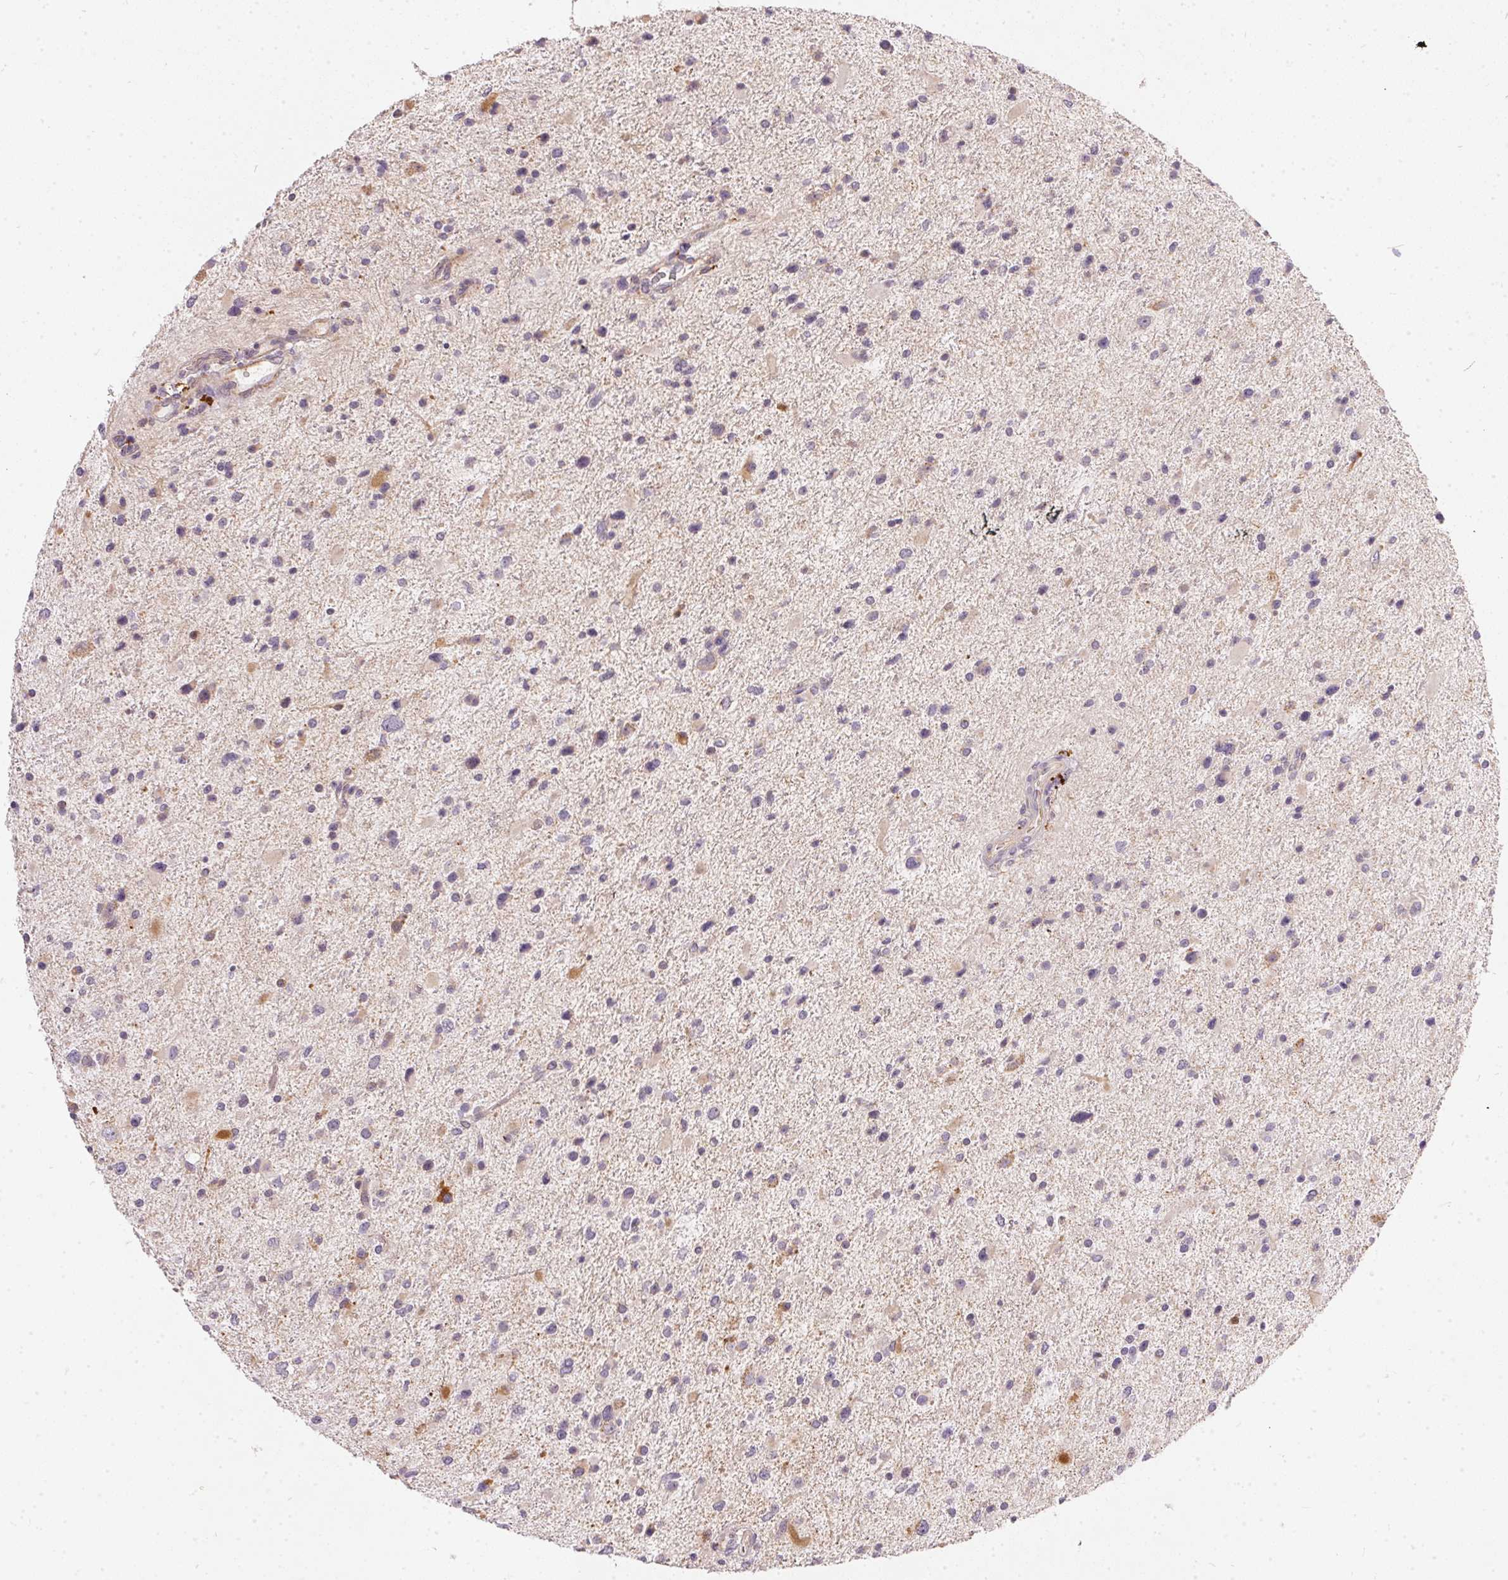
{"staining": {"intensity": "negative", "quantity": "none", "location": "none"}, "tissue": "glioma", "cell_type": "Tumor cells", "image_type": "cancer", "snomed": [{"axis": "morphology", "description": "Glioma, malignant, Low grade"}, {"axis": "topography", "description": "Brain"}], "caption": "Glioma was stained to show a protein in brown. There is no significant positivity in tumor cells. (Immunohistochemistry, brightfield microscopy, high magnification).", "gene": "VWA5B2", "patient": {"sex": "female", "age": 32}}